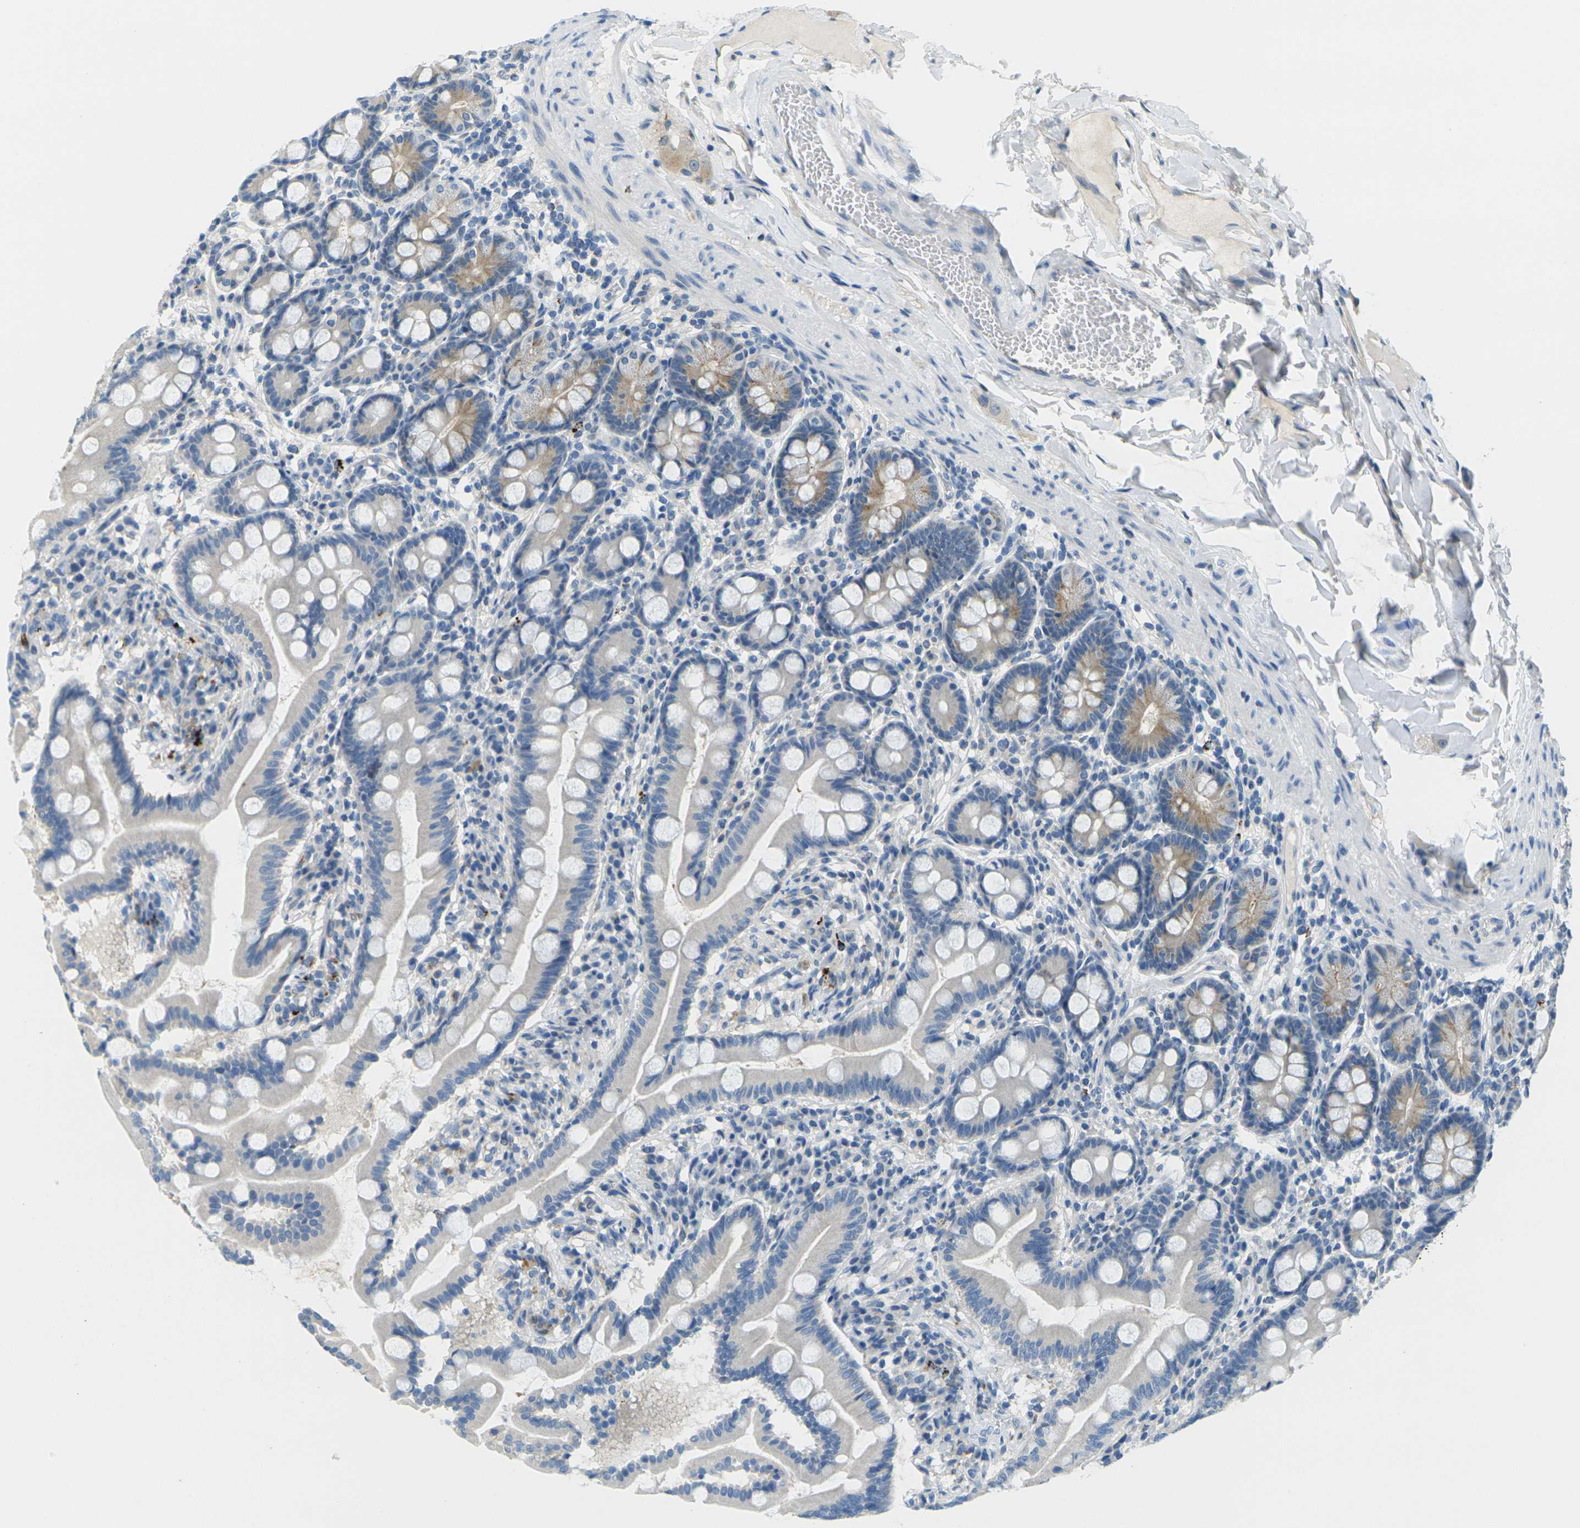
{"staining": {"intensity": "moderate", "quantity": "<25%", "location": "cytoplasmic/membranous"}, "tissue": "duodenum", "cell_type": "Glandular cells", "image_type": "normal", "snomed": [{"axis": "morphology", "description": "Normal tissue, NOS"}, {"axis": "topography", "description": "Duodenum"}], "caption": "Immunohistochemical staining of normal duodenum exhibits <25% levels of moderate cytoplasmic/membranous protein staining in about <25% of glandular cells. (IHC, brightfield microscopy, high magnification).", "gene": "CYP2C8", "patient": {"sex": "male", "age": 50}}